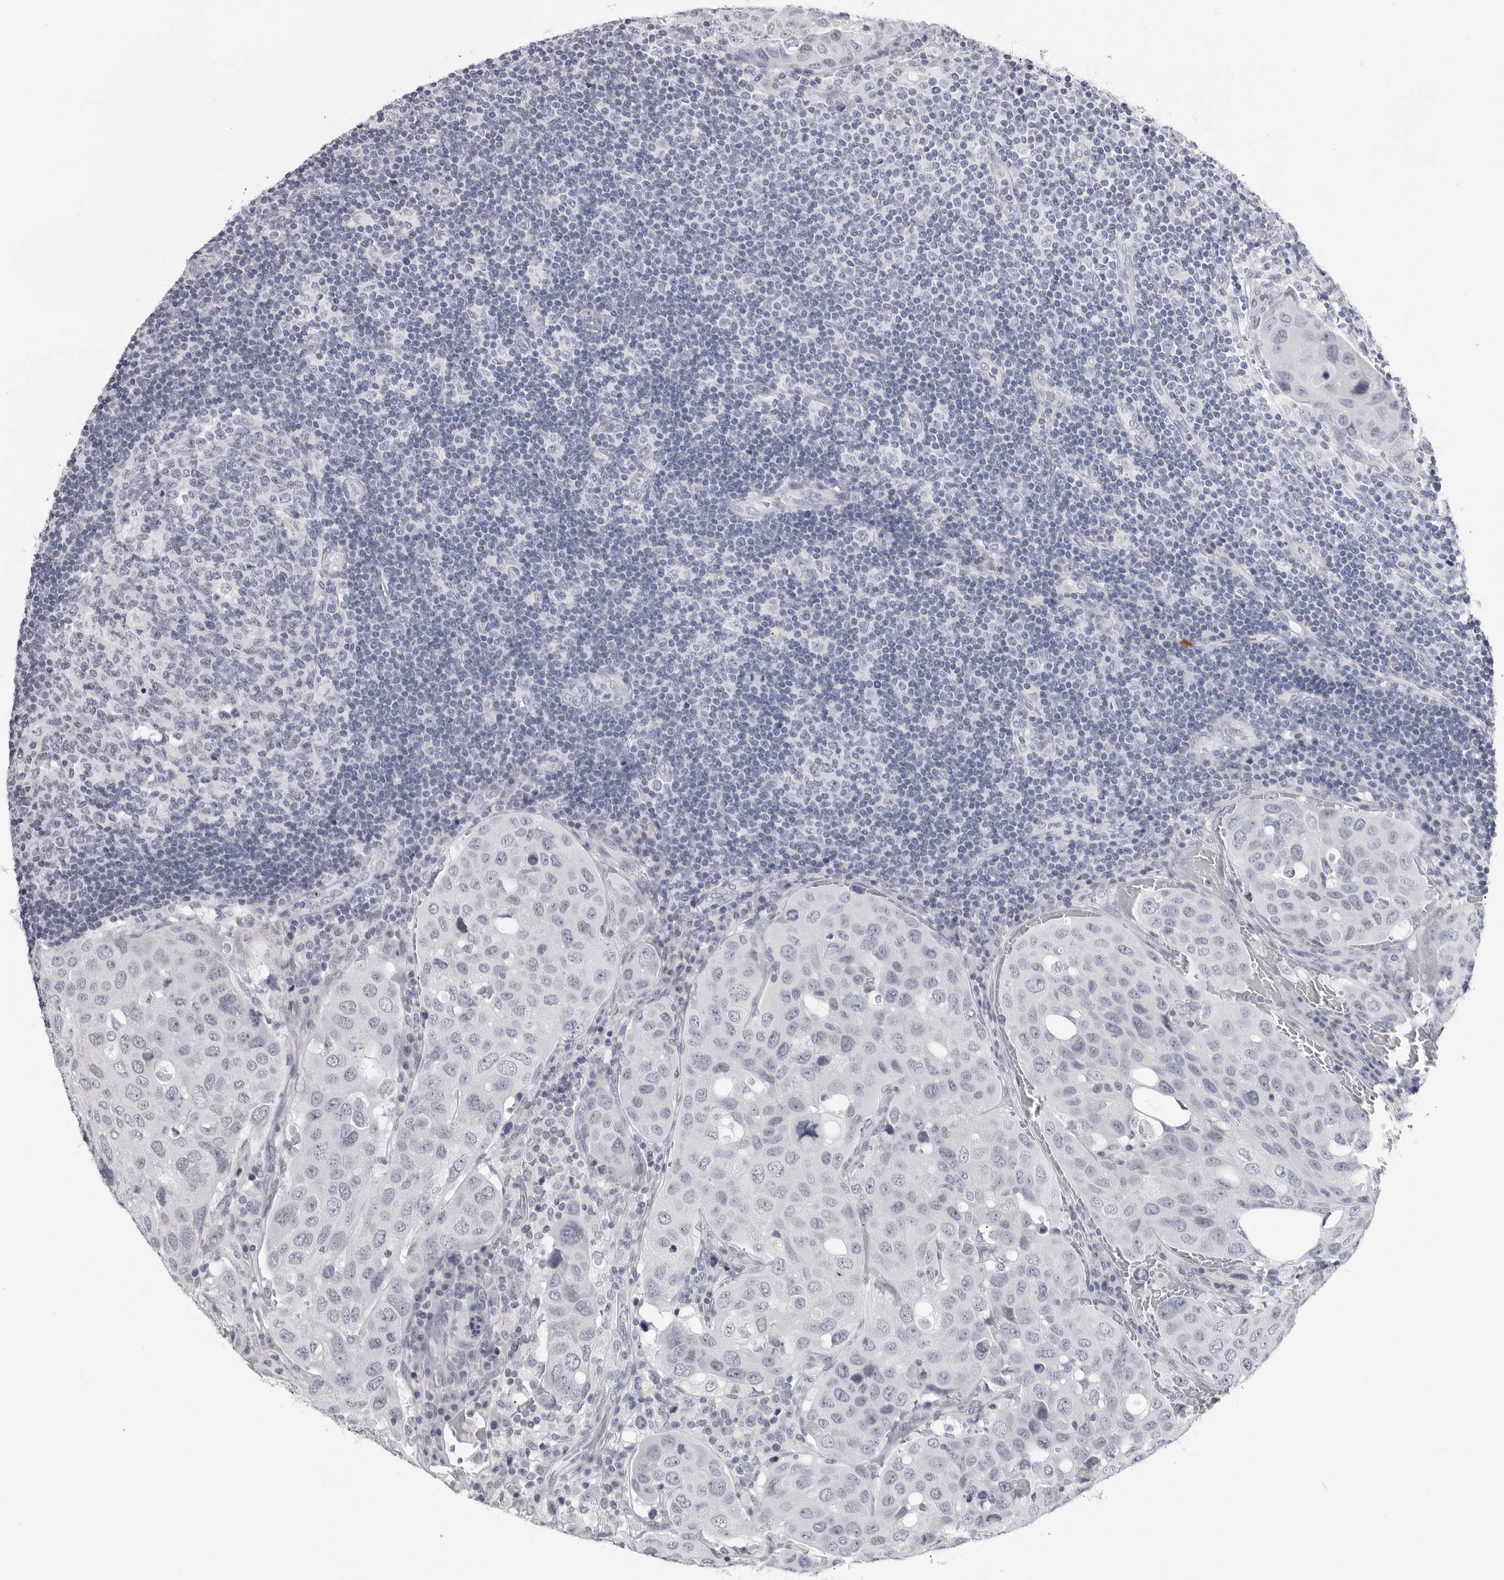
{"staining": {"intensity": "negative", "quantity": "none", "location": "none"}, "tissue": "urothelial cancer", "cell_type": "Tumor cells", "image_type": "cancer", "snomed": [{"axis": "morphology", "description": "Urothelial carcinoma, High grade"}, {"axis": "topography", "description": "Lymph node"}, {"axis": "topography", "description": "Urinary bladder"}], "caption": "Immunohistochemistry of human urothelial carcinoma (high-grade) demonstrates no staining in tumor cells. (DAB (3,3'-diaminobenzidine) immunohistochemistry (IHC) visualized using brightfield microscopy, high magnification).", "gene": "PGA3", "patient": {"sex": "male", "age": 51}}